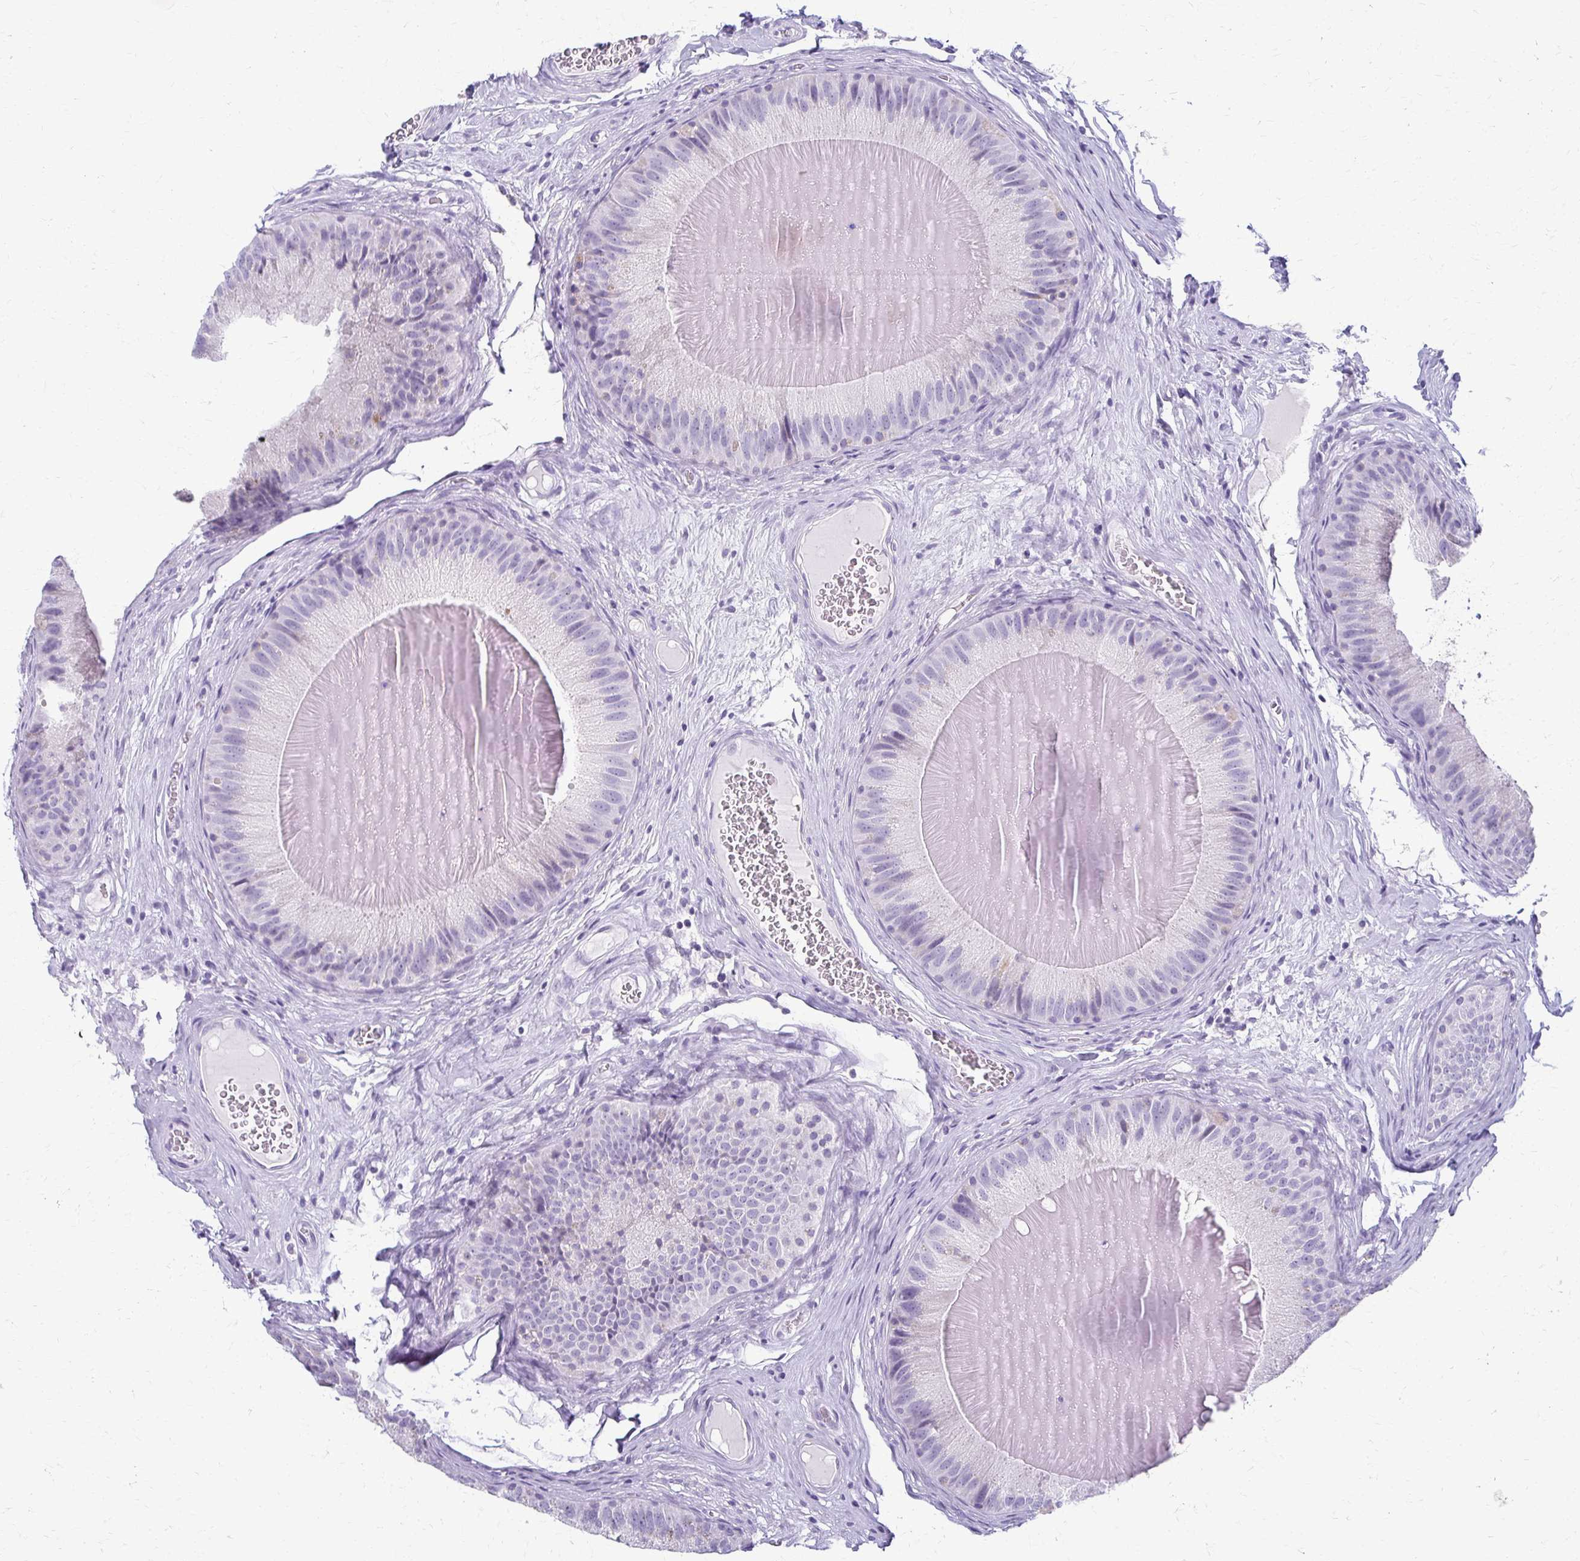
{"staining": {"intensity": "negative", "quantity": "none", "location": "none"}, "tissue": "epididymis", "cell_type": "Glandular cells", "image_type": "normal", "snomed": [{"axis": "morphology", "description": "Normal tissue, NOS"}, {"axis": "topography", "description": "Epididymis, spermatic cord, NOS"}], "caption": "This is a image of immunohistochemistry (IHC) staining of normal epididymis, which shows no positivity in glandular cells. The staining is performed using DAB brown chromogen with nuclei counter-stained in using hematoxylin.", "gene": "FCGR2A", "patient": {"sex": "male", "age": 39}}